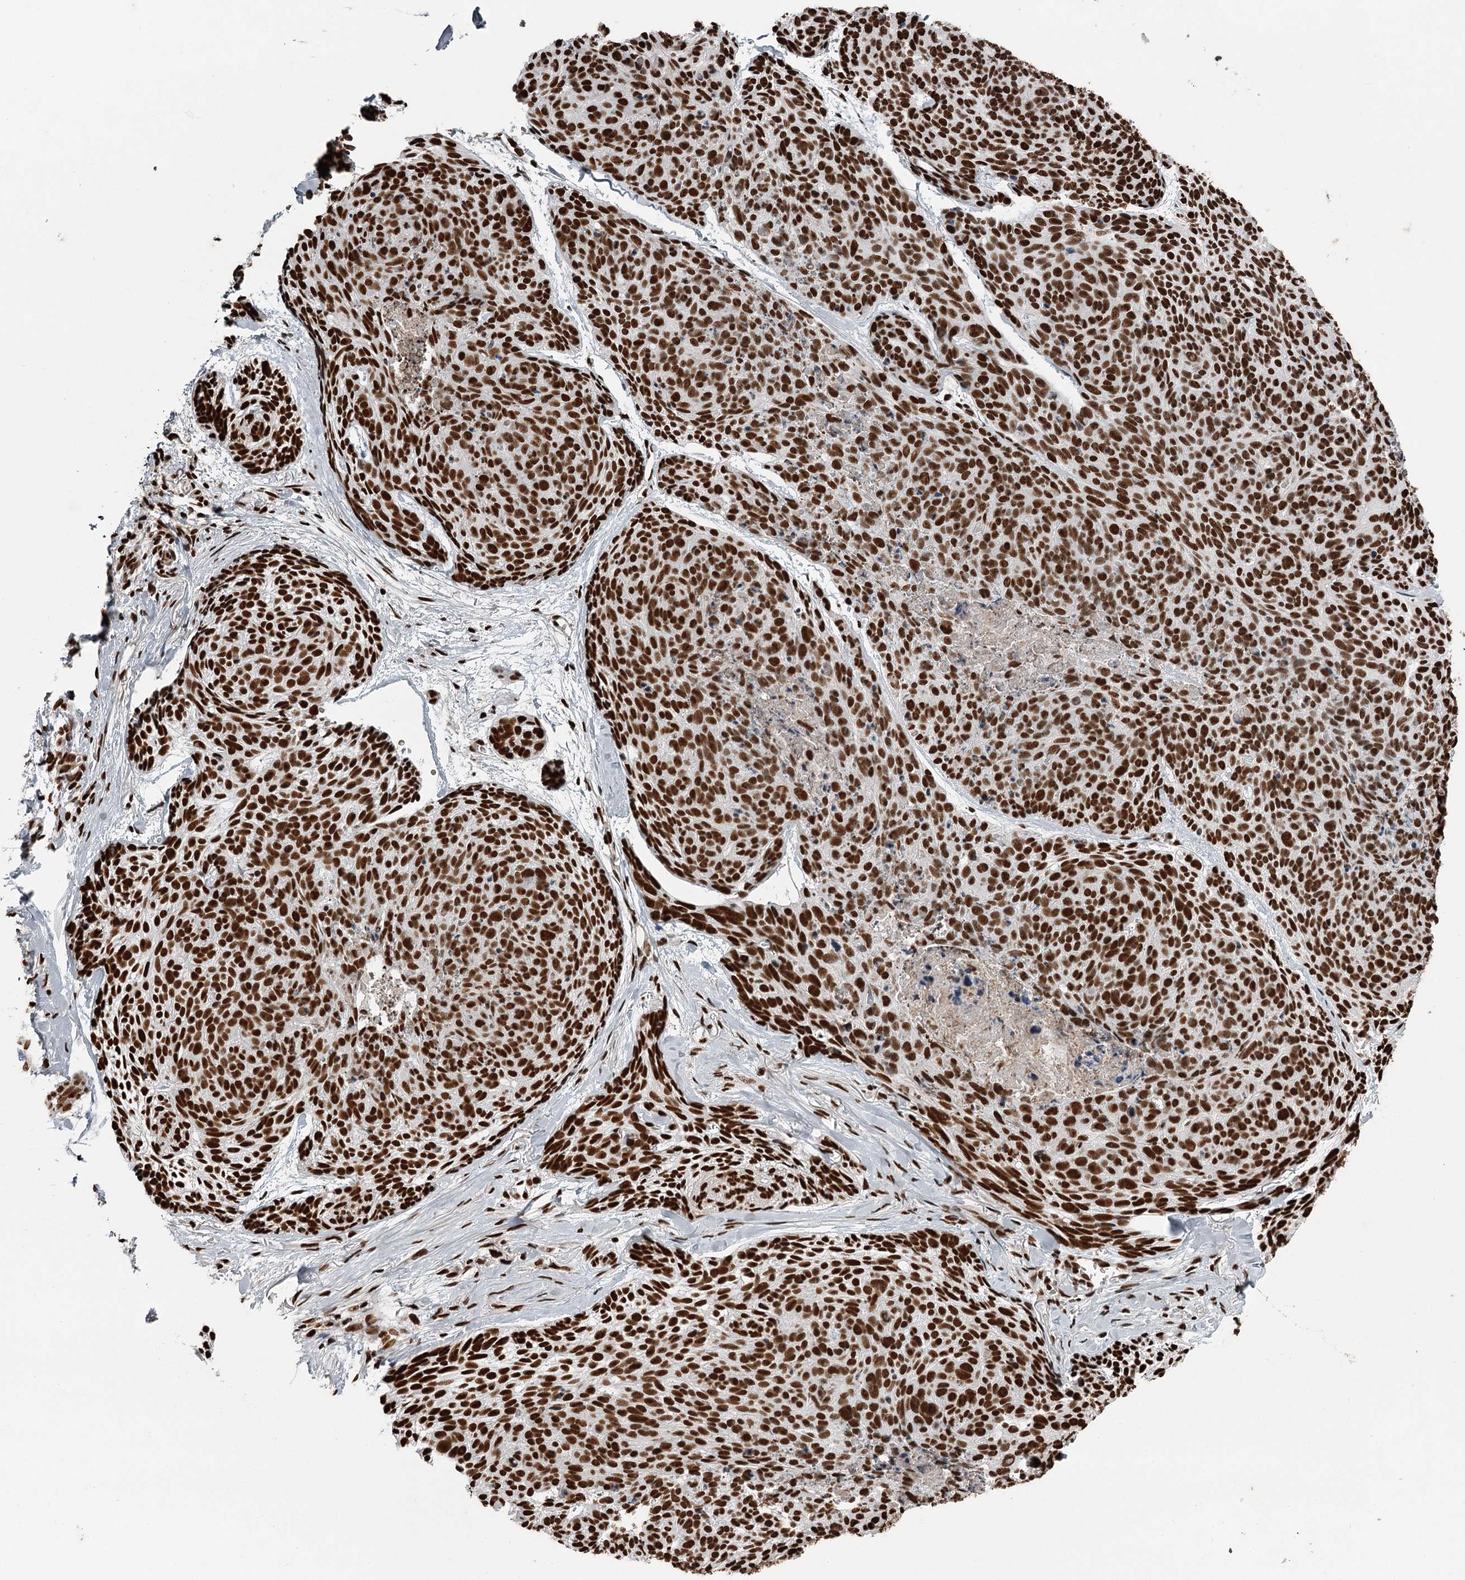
{"staining": {"intensity": "strong", "quantity": ">75%", "location": "nuclear"}, "tissue": "skin cancer", "cell_type": "Tumor cells", "image_type": "cancer", "snomed": [{"axis": "morphology", "description": "Normal tissue, NOS"}, {"axis": "morphology", "description": "Basal cell carcinoma"}, {"axis": "topography", "description": "Skin"}], "caption": "Skin cancer (basal cell carcinoma) stained for a protein demonstrates strong nuclear positivity in tumor cells.", "gene": "RBBP7", "patient": {"sex": "male", "age": 66}}